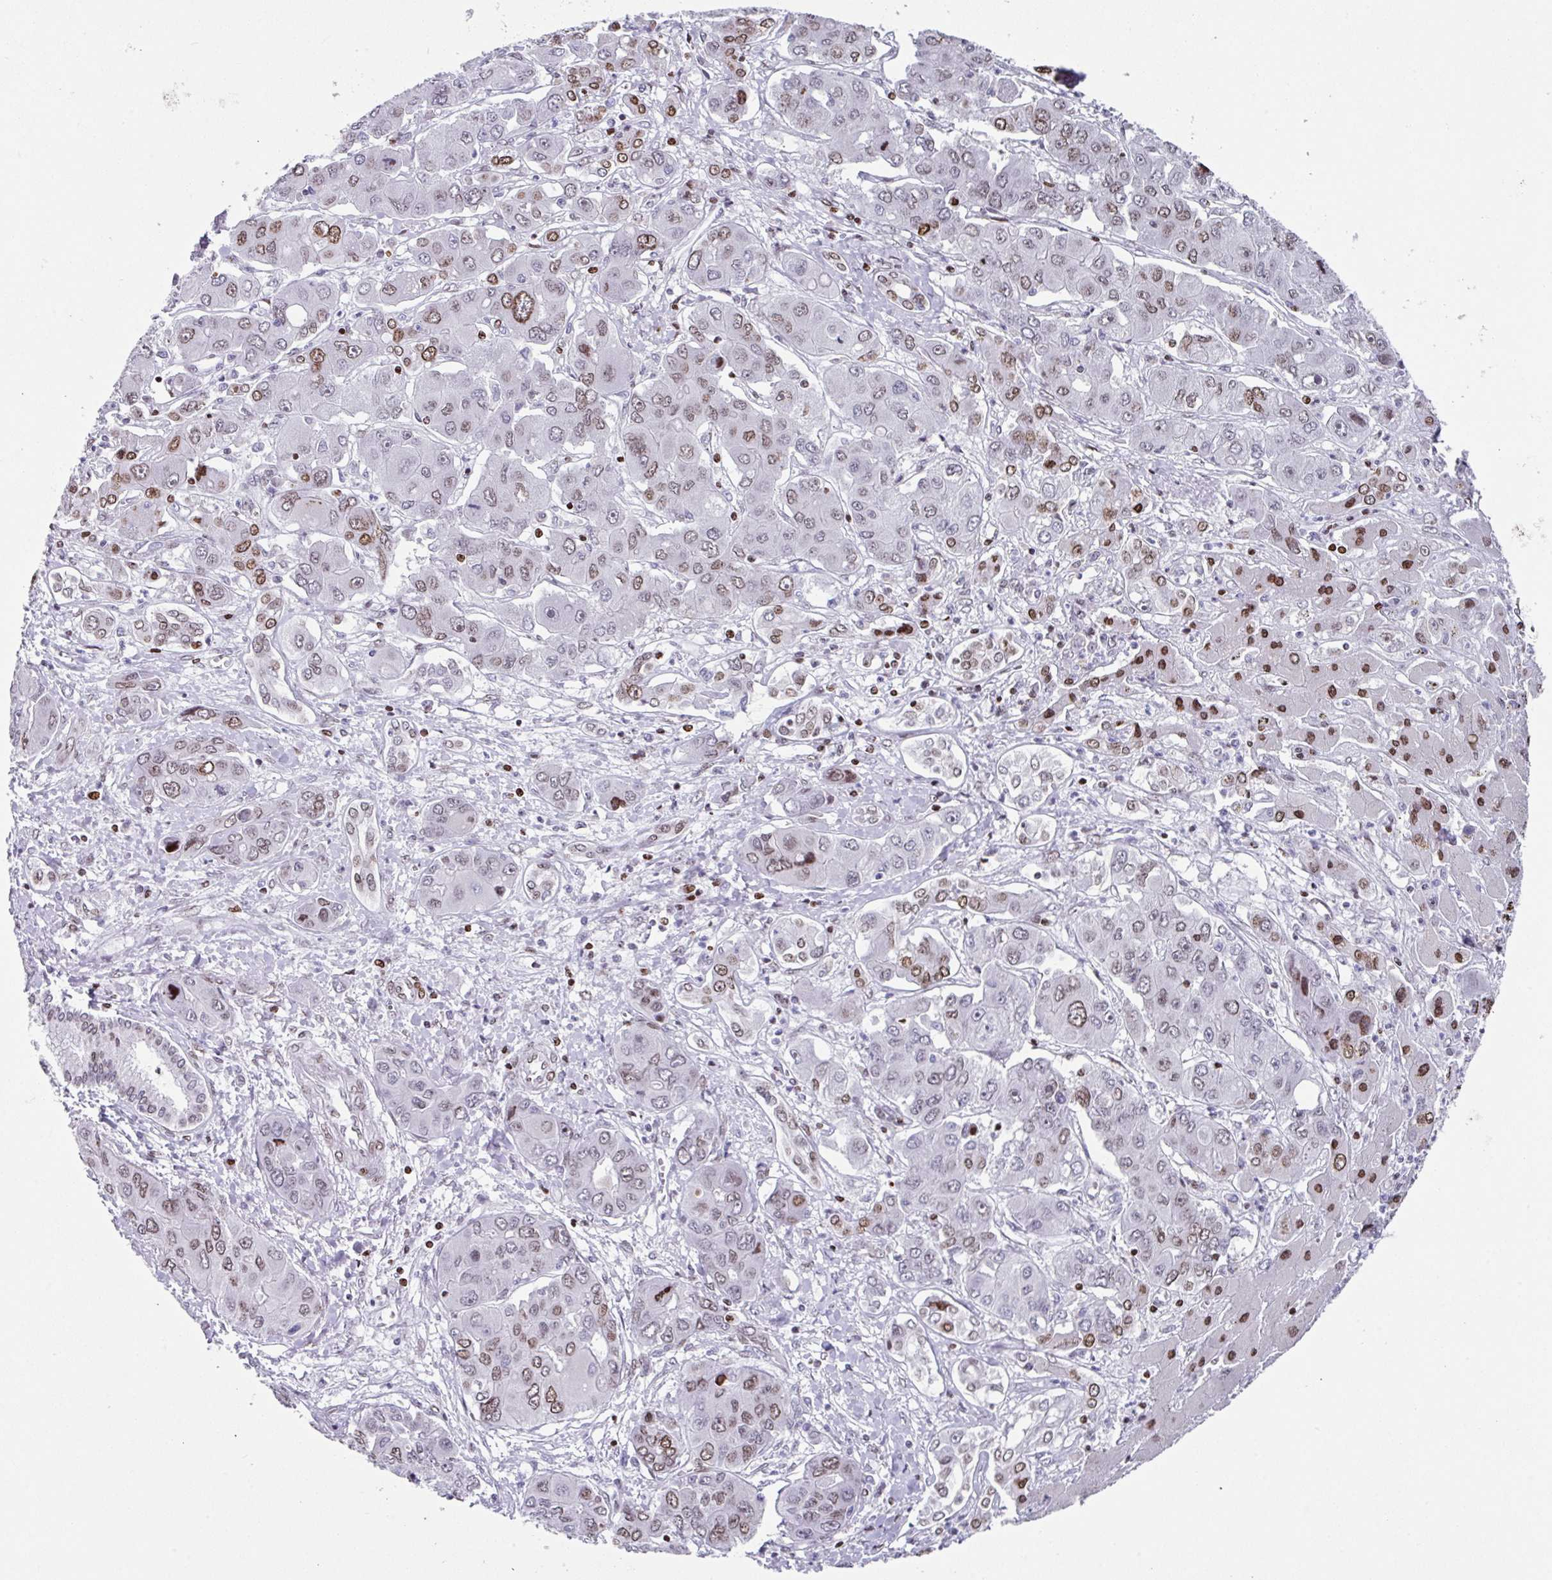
{"staining": {"intensity": "moderate", "quantity": "25%-75%", "location": "nuclear"}, "tissue": "liver cancer", "cell_type": "Tumor cells", "image_type": "cancer", "snomed": [{"axis": "morphology", "description": "Cholangiocarcinoma"}, {"axis": "topography", "description": "Liver"}], "caption": "Protein staining of liver cholangiocarcinoma tissue shows moderate nuclear staining in about 25%-75% of tumor cells.", "gene": "TCF3", "patient": {"sex": "male", "age": 67}}